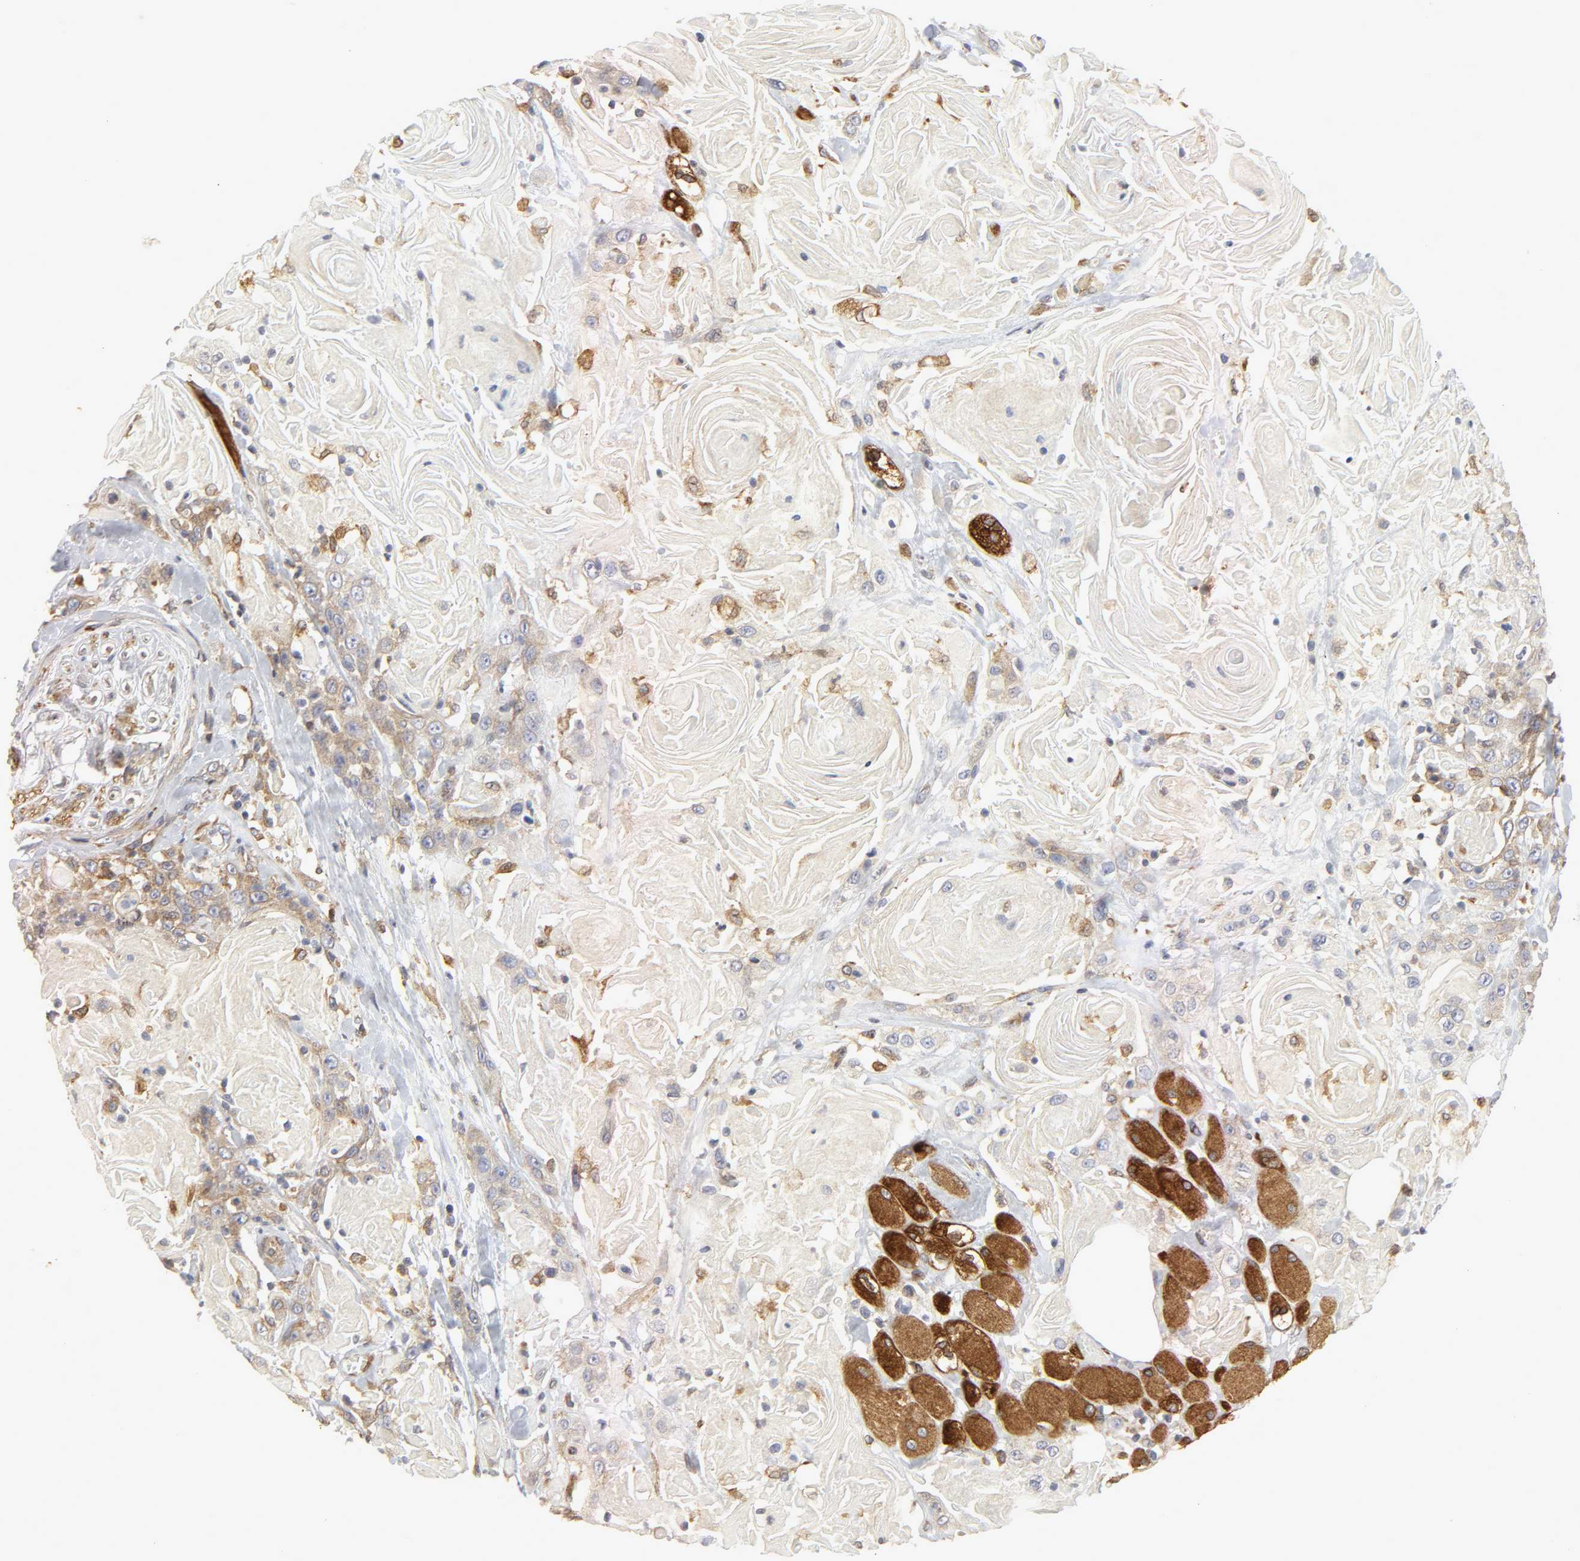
{"staining": {"intensity": "moderate", "quantity": ">75%", "location": "cytoplasmic/membranous"}, "tissue": "head and neck cancer", "cell_type": "Tumor cells", "image_type": "cancer", "snomed": [{"axis": "morphology", "description": "Squamous cell carcinoma, NOS"}, {"axis": "topography", "description": "Head-Neck"}], "caption": "An immunohistochemistry (IHC) photomicrograph of neoplastic tissue is shown. Protein staining in brown shows moderate cytoplasmic/membranous positivity in head and neck cancer (squamous cell carcinoma) within tumor cells. (DAB IHC, brown staining for protein, blue staining for nuclei).", "gene": "POR", "patient": {"sex": "female", "age": 84}}